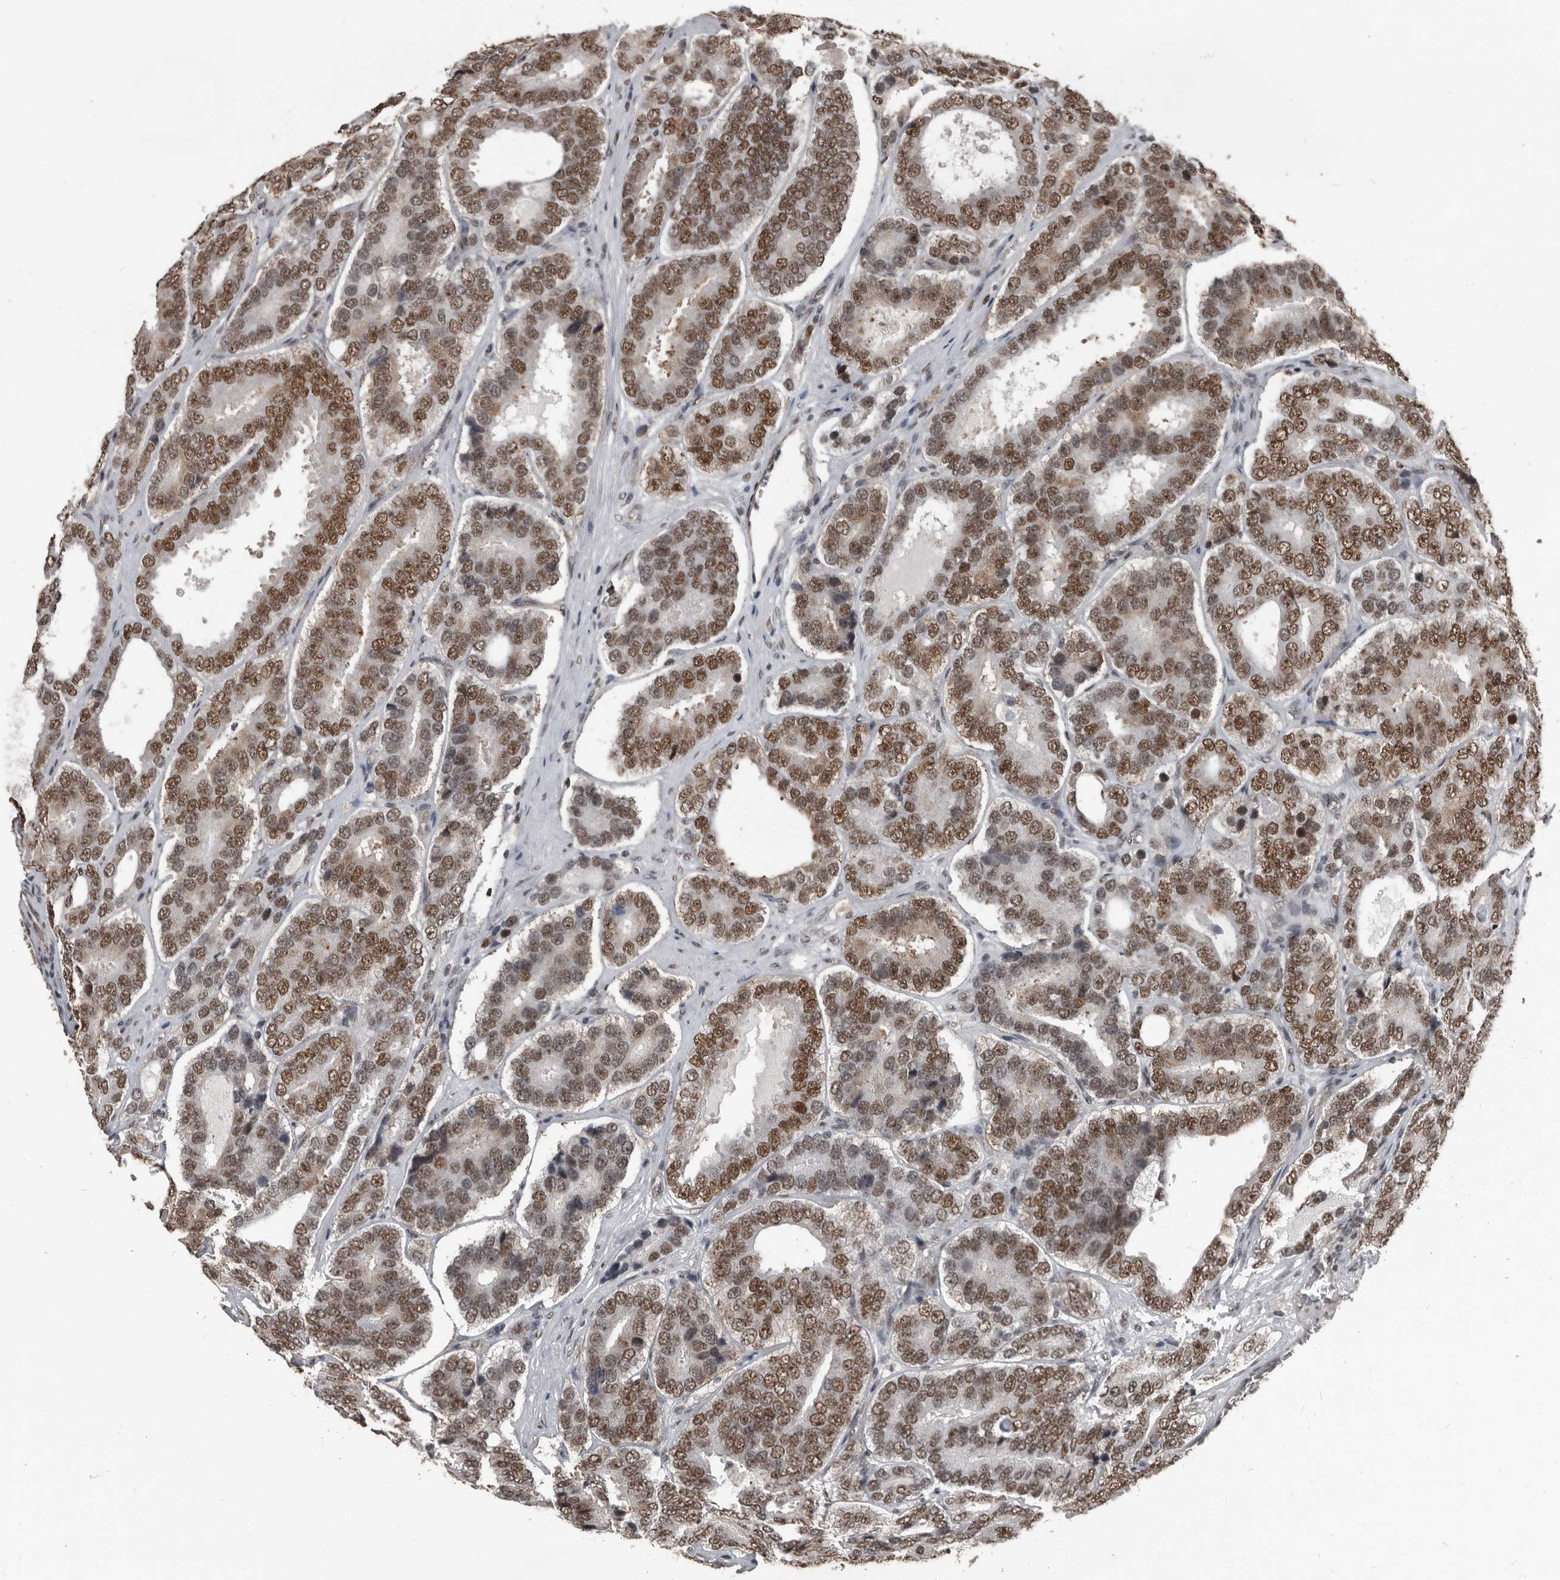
{"staining": {"intensity": "moderate", "quantity": ">75%", "location": "nuclear"}, "tissue": "prostate cancer", "cell_type": "Tumor cells", "image_type": "cancer", "snomed": [{"axis": "morphology", "description": "Adenocarcinoma, High grade"}, {"axis": "topography", "description": "Prostate"}], "caption": "Adenocarcinoma (high-grade) (prostate) stained with DAB (3,3'-diaminobenzidine) IHC demonstrates medium levels of moderate nuclear expression in about >75% of tumor cells.", "gene": "CHD1L", "patient": {"sex": "male", "age": 56}}